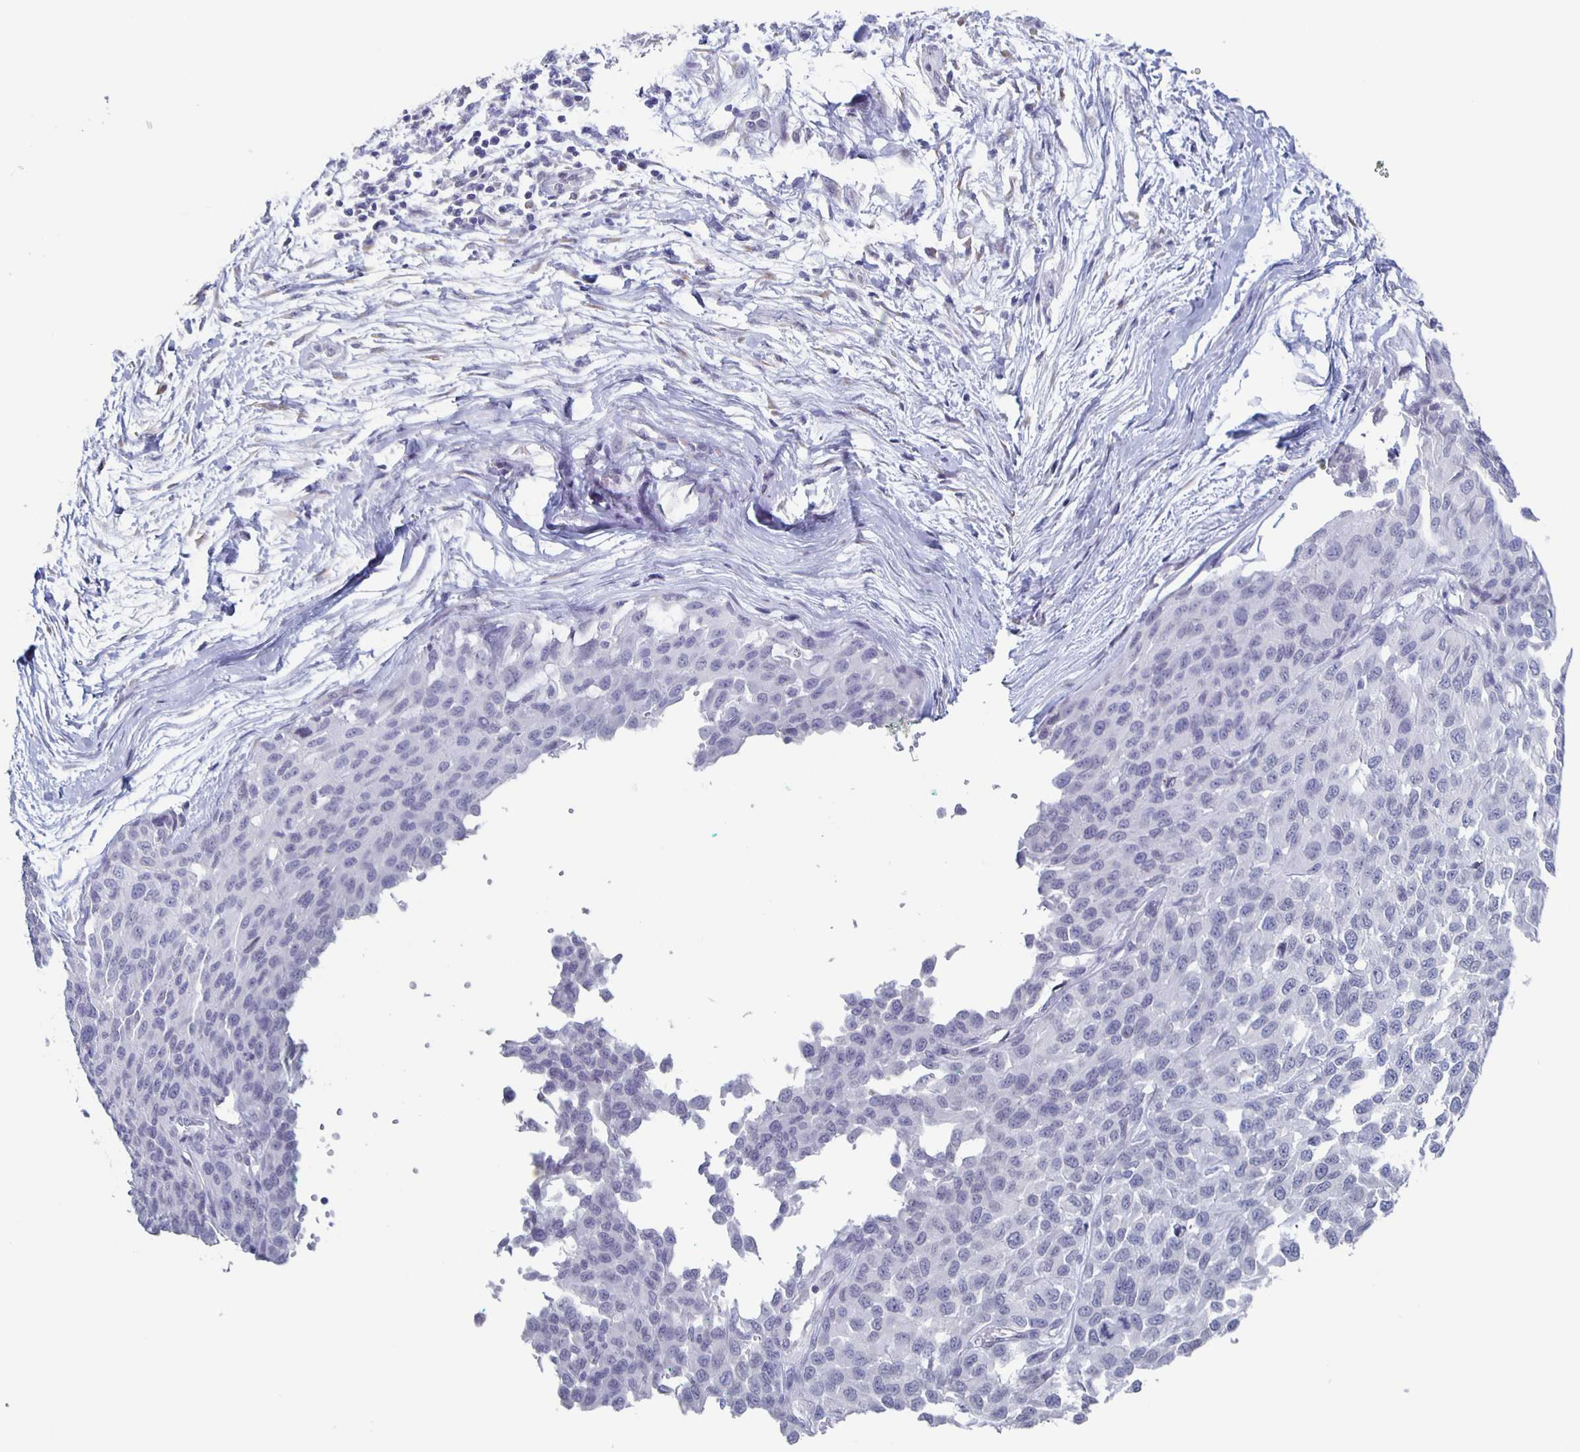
{"staining": {"intensity": "negative", "quantity": "none", "location": "none"}, "tissue": "melanoma", "cell_type": "Tumor cells", "image_type": "cancer", "snomed": [{"axis": "morphology", "description": "Malignant melanoma, NOS"}, {"axis": "topography", "description": "Skin"}], "caption": "Image shows no protein staining in tumor cells of malignant melanoma tissue.", "gene": "CCDC17", "patient": {"sex": "male", "age": 62}}